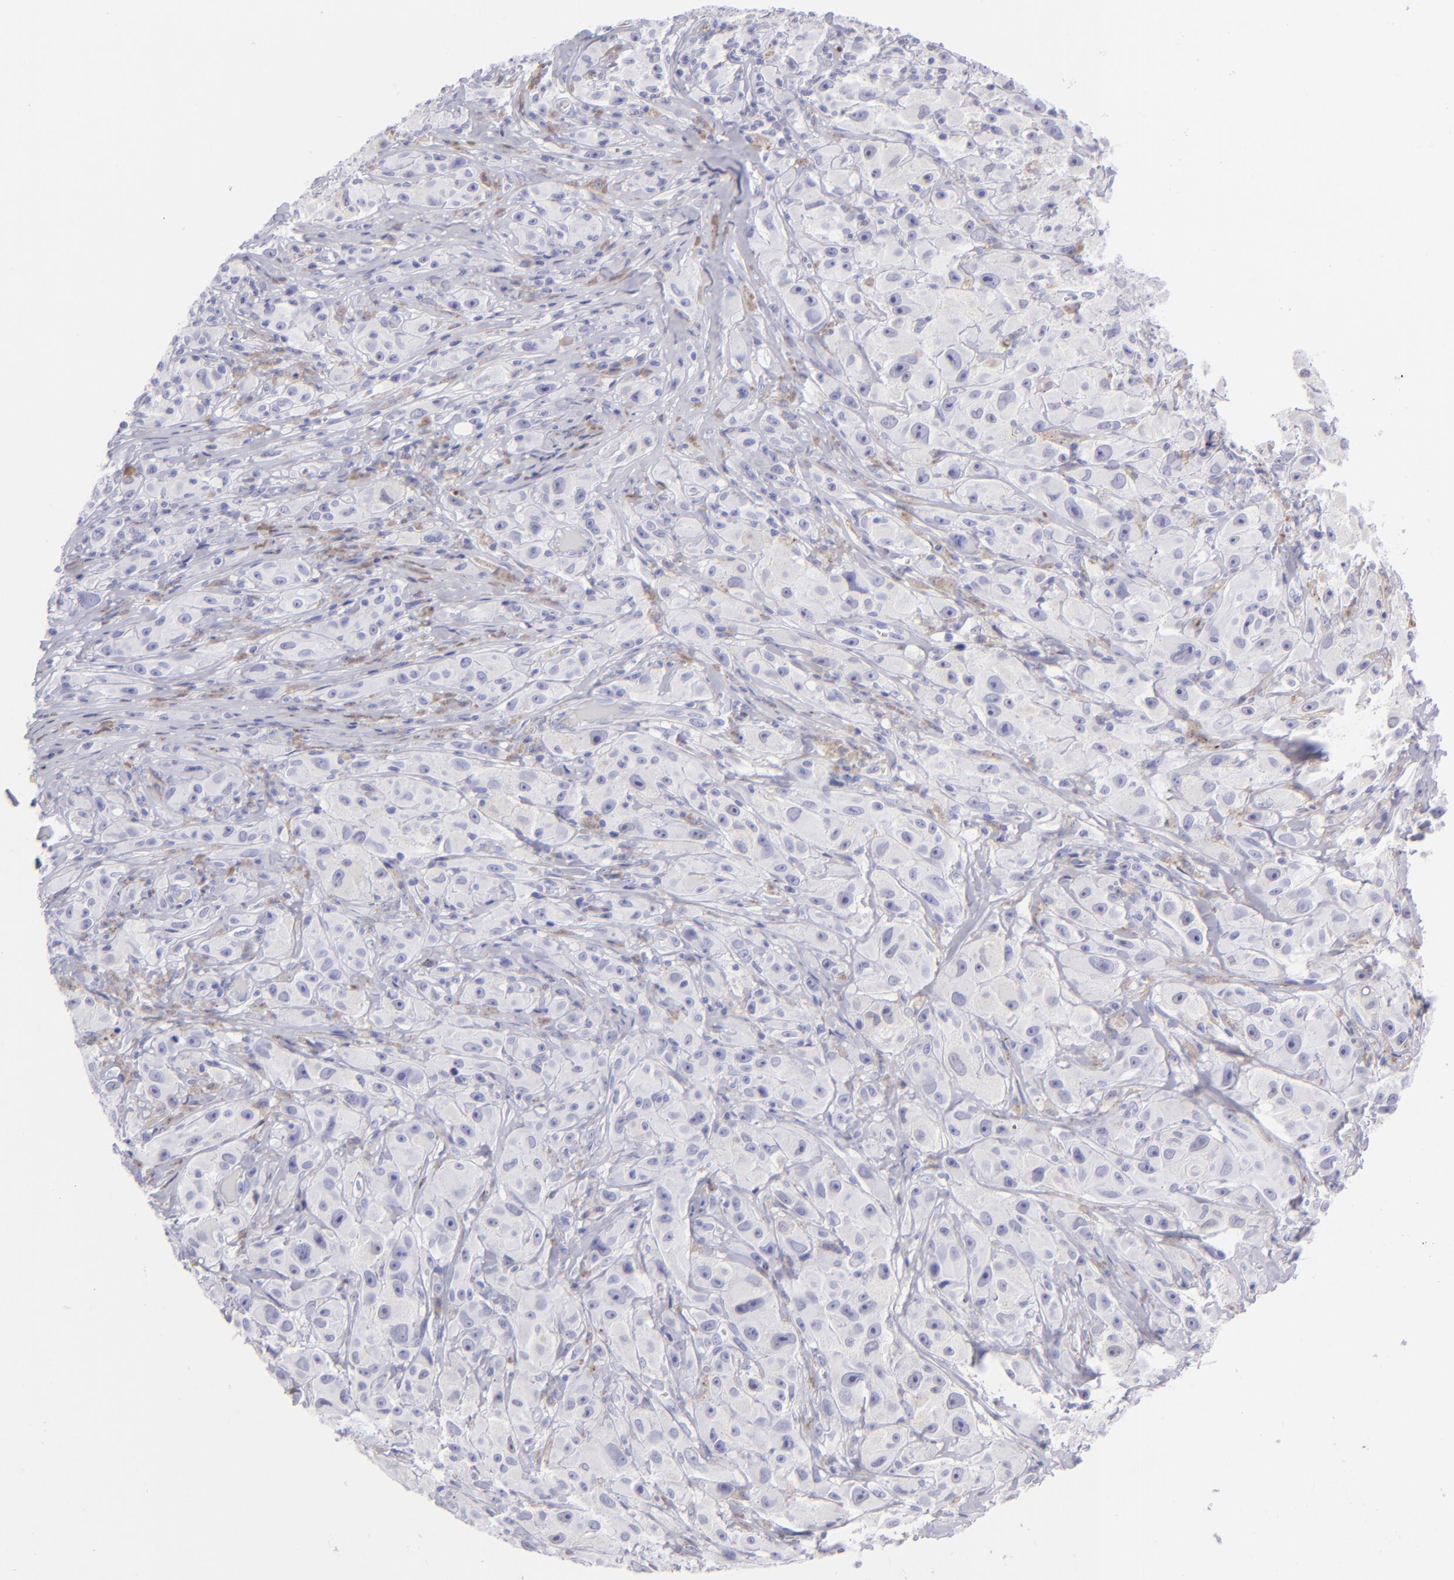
{"staining": {"intensity": "negative", "quantity": "none", "location": "none"}, "tissue": "melanoma", "cell_type": "Tumor cells", "image_type": "cancer", "snomed": [{"axis": "morphology", "description": "Malignant melanoma, NOS"}, {"axis": "topography", "description": "Skin"}], "caption": "Immunohistochemistry photomicrograph of neoplastic tissue: melanoma stained with DAB displays no significant protein staining in tumor cells. Brightfield microscopy of IHC stained with DAB (3,3'-diaminobenzidine) (brown) and hematoxylin (blue), captured at high magnification.", "gene": "SLC1A3", "patient": {"sex": "male", "age": 56}}